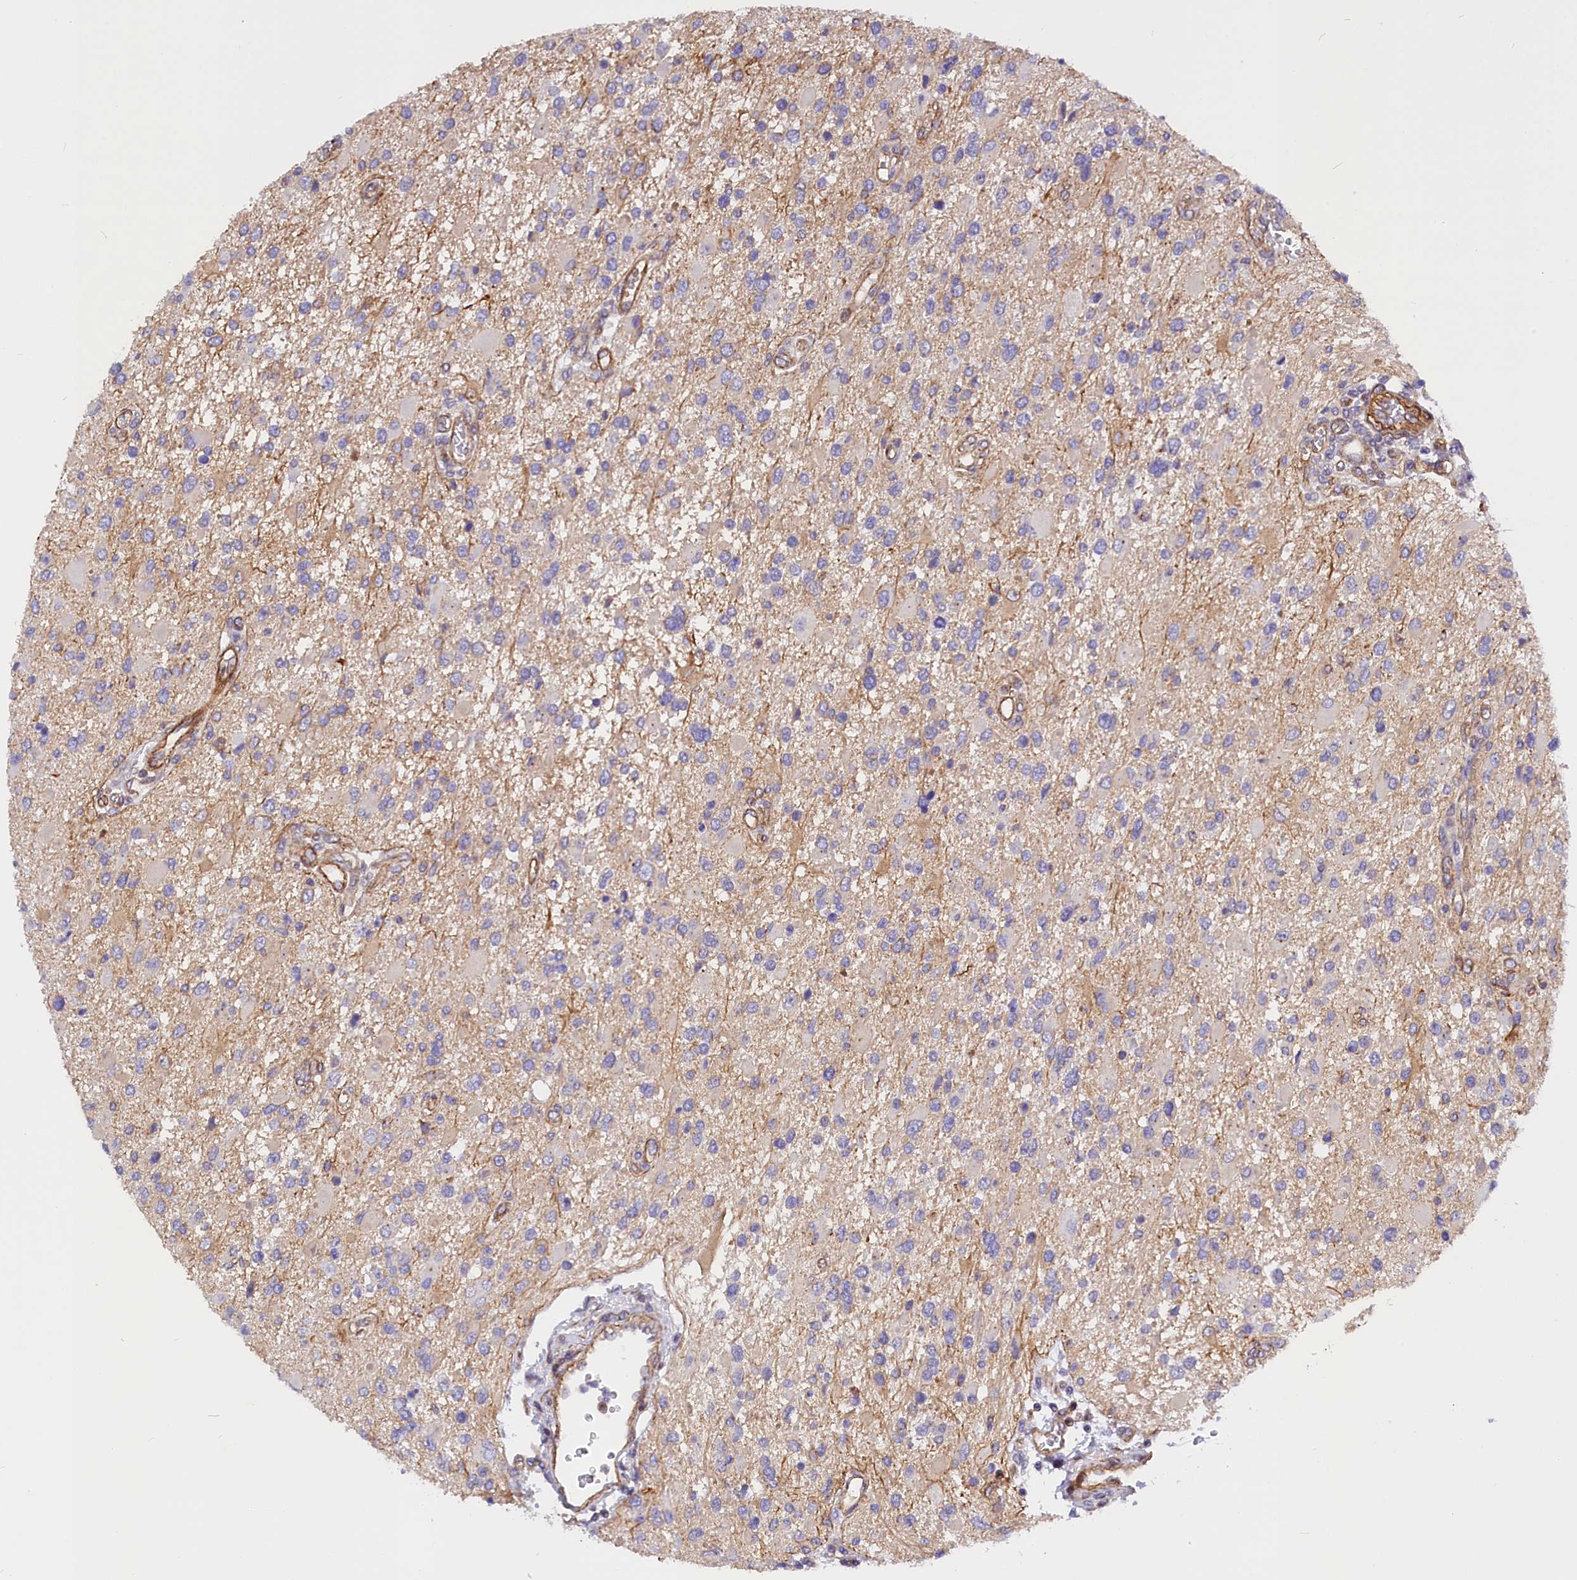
{"staining": {"intensity": "negative", "quantity": "none", "location": "none"}, "tissue": "glioma", "cell_type": "Tumor cells", "image_type": "cancer", "snomed": [{"axis": "morphology", "description": "Glioma, malignant, High grade"}, {"axis": "topography", "description": "Brain"}], "caption": "This is an IHC micrograph of glioma. There is no staining in tumor cells.", "gene": "MED20", "patient": {"sex": "male", "age": 53}}